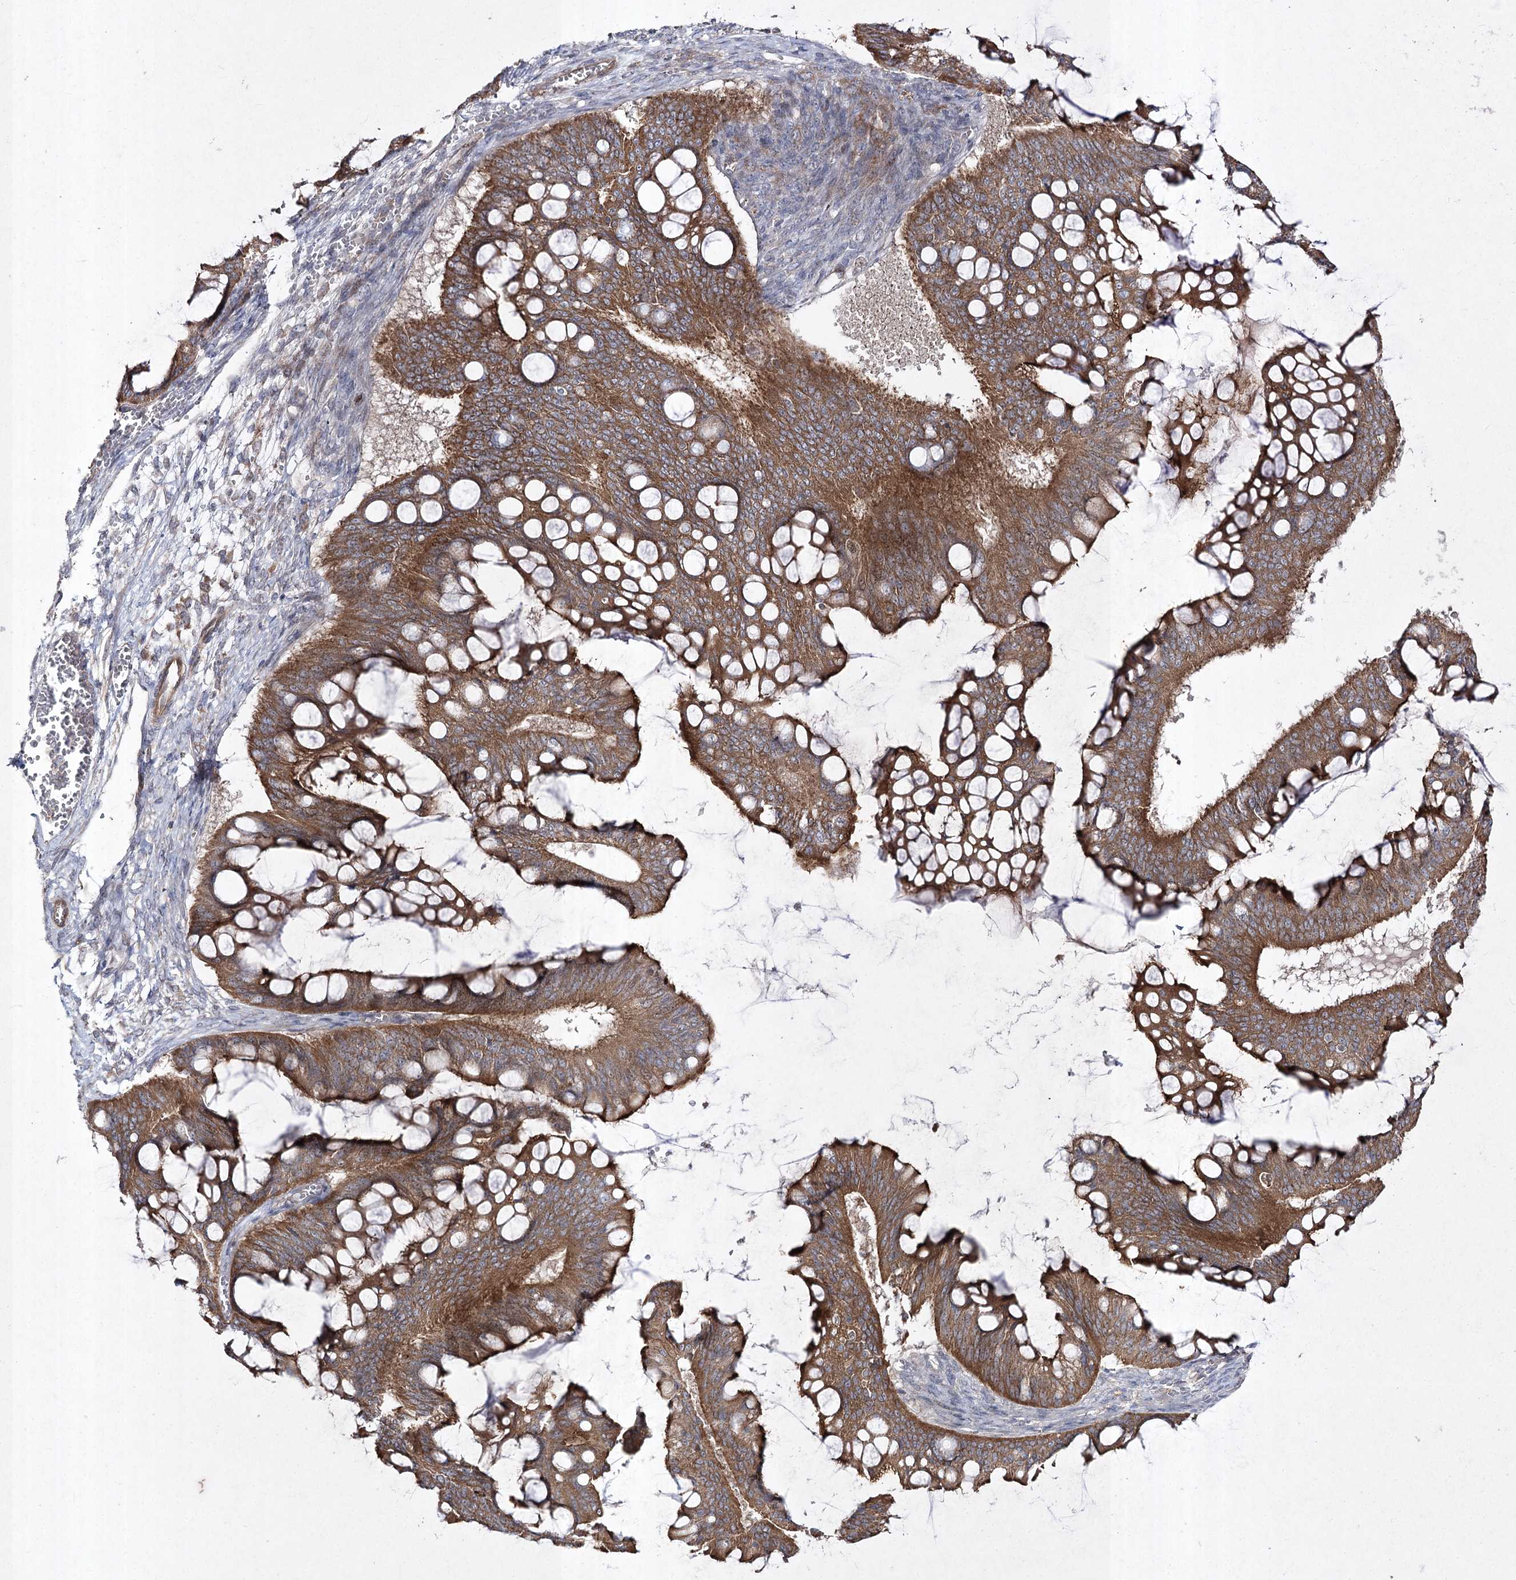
{"staining": {"intensity": "strong", "quantity": ">75%", "location": "cytoplasmic/membranous"}, "tissue": "ovarian cancer", "cell_type": "Tumor cells", "image_type": "cancer", "snomed": [{"axis": "morphology", "description": "Cystadenocarcinoma, mucinous, NOS"}, {"axis": "topography", "description": "Ovary"}], "caption": "Immunohistochemistry (IHC) histopathology image of human ovarian mucinous cystadenocarcinoma stained for a protein (brown), which exhibits high levels of strong cytoplasmic/membranous positivity in about >75% of tumor cells.", "gene": "FANCL", "patient": {"sex": "female", "age": 73}}